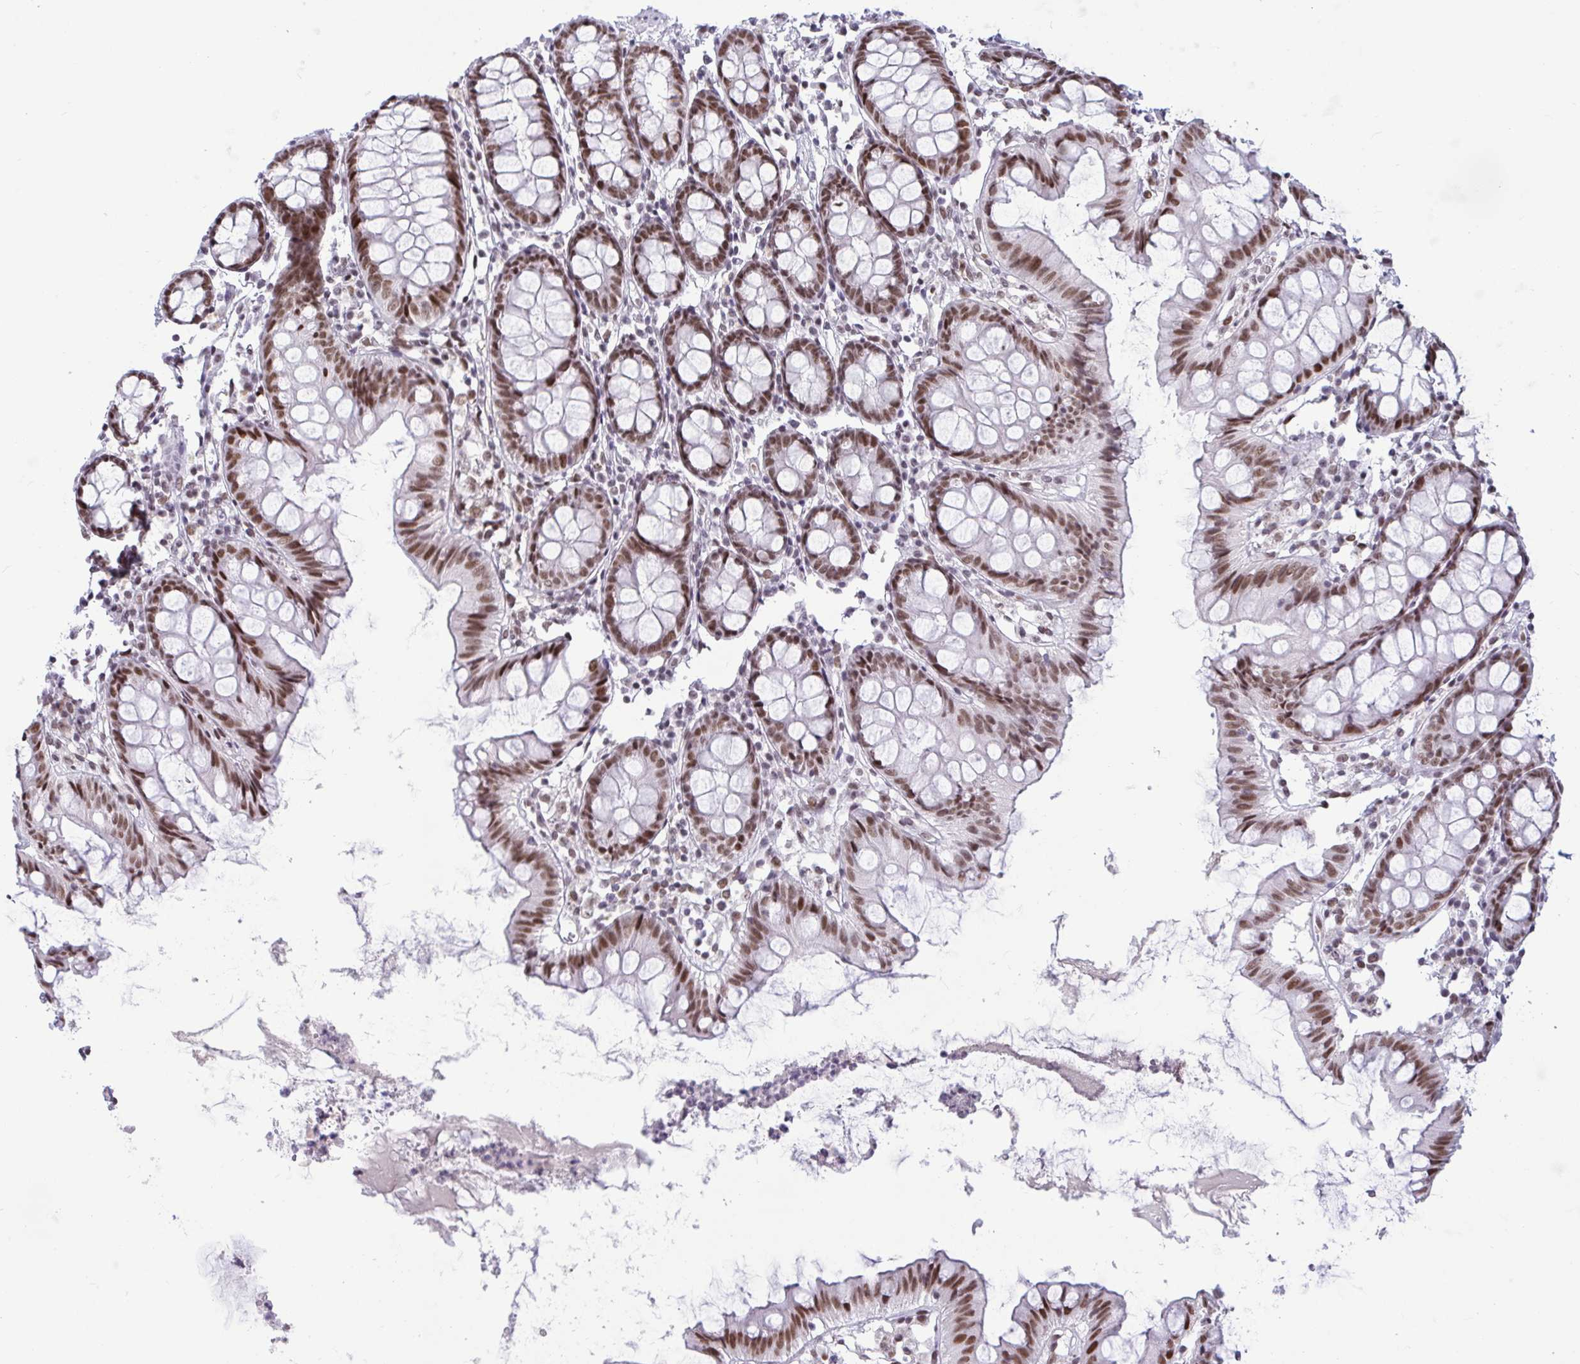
{"staining": {"intensity": "moderate", "quantity": ">75%", "location": "nuclear"}, "tissue": "colon", "cell_type": "Endothelial cells", "image_type": "normal", "snomed": [{"axis": "morphology", "description": "Normal tissue, NOS"}, {"axis": "topography", "description": "Colon"}], "caption": "Endothelial cells reveal medium levels of moderate nuclear positivity in about >75% of cells in benign colon. Using DAB (brown) and hematoxylin (blue) stains, captured at high magnification using brightfield microscopy.", "gene": "CBFA2T2", "patient": {"sex": "female", "age": 84}}